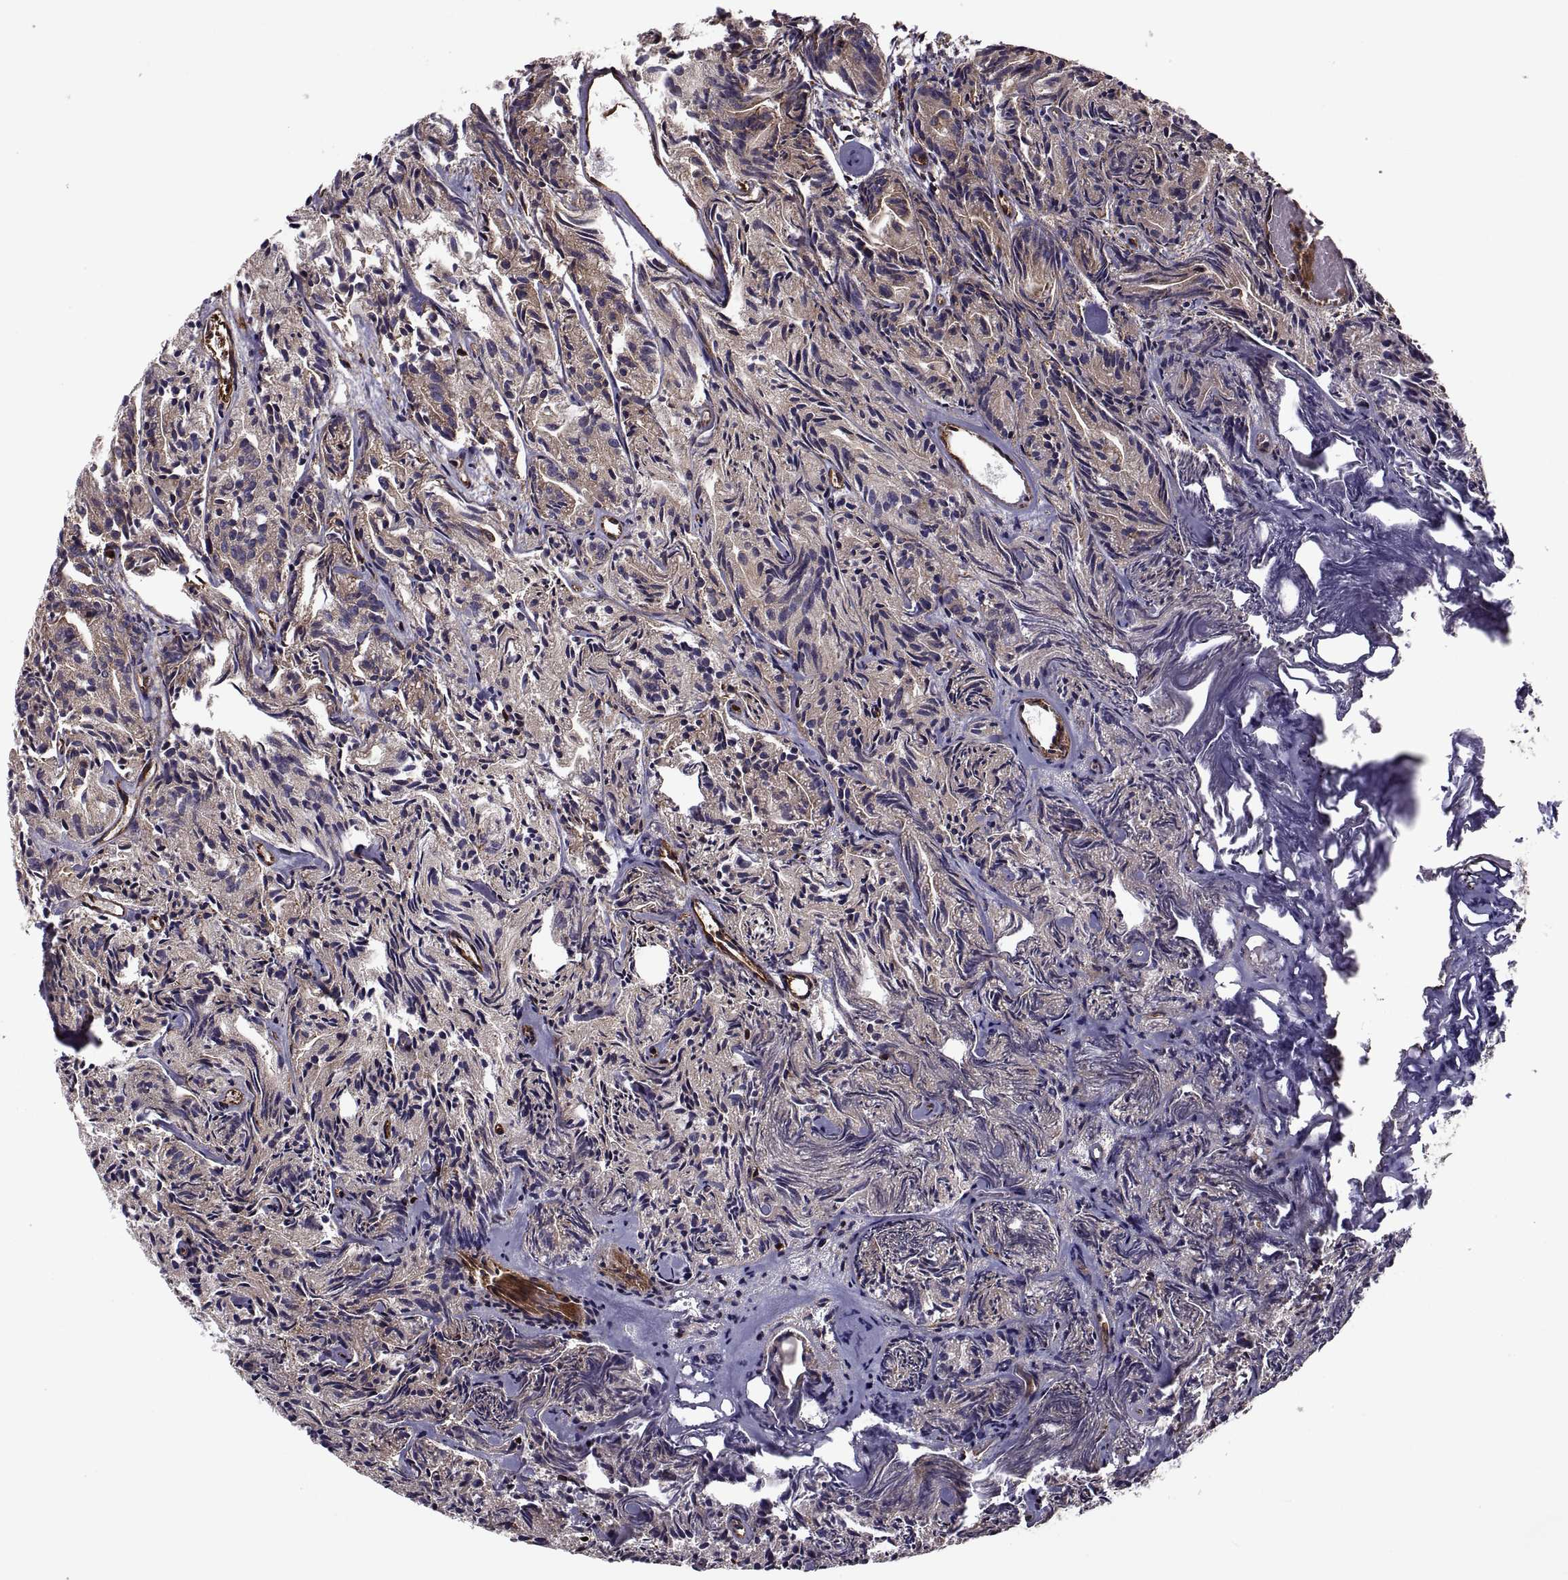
{"staining": {"intensity": "weak", "quantity": ">75%", "location": "cytoplasmic/membranous"}, "tissue": "prostate cancer", "cell_type": "Tumor cells", "image_type": "cancer", "snomed": [{"axis": "morphology", "description": "Adenocarcinoma, Medium grade"}, {"axis": "topography", "description": "Prostate"}], "caption": "Prostate medium-grade adenocarcinoma stained with a brown dye demonstrates weak cytoplasmic/membranous positive positivity in approximately >75% of tumor cells.", "gene": "MYH9", "patient": {"sex": "male", "age": 74}}